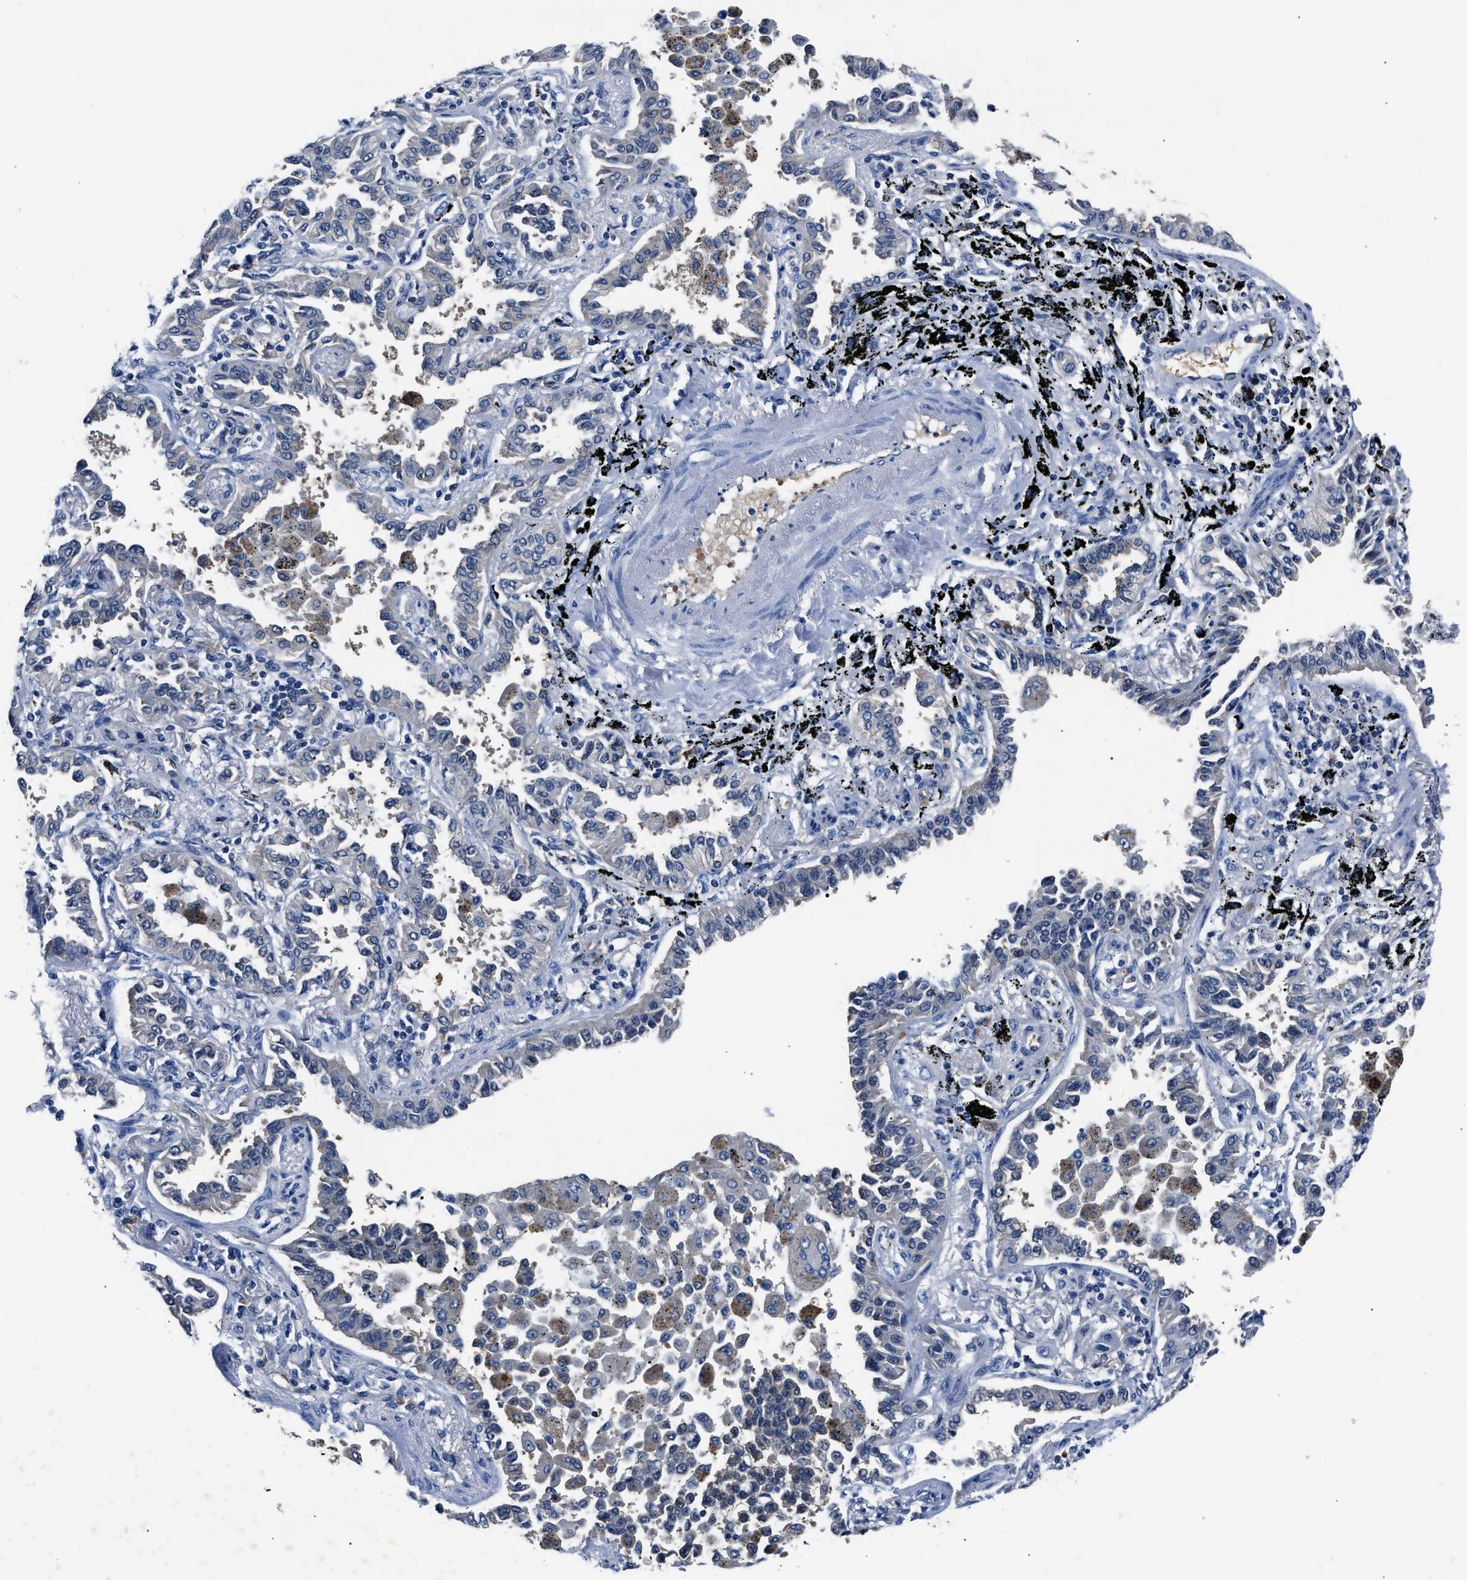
{"staining": {"intensity": "negative", "quantity": "none", "location": "none"}, "tissue": "lung cancer", "cell_type": "Tumor cells", "image_type": "cancer", "snomed": [{"axis": "morphology", "description": "Normal tissue, NOS"}, {"axis": "morphology", "description": "Adenocarcinoma, NOS"}, {"axis": "topography", "description": "Lung"}], "caption": "The histopathology image demonstrates no significant staining in tumor cells of lung adenocarcinoma.", "gene": "PPA1", "patient": {"sex": "male", "age": 59}}